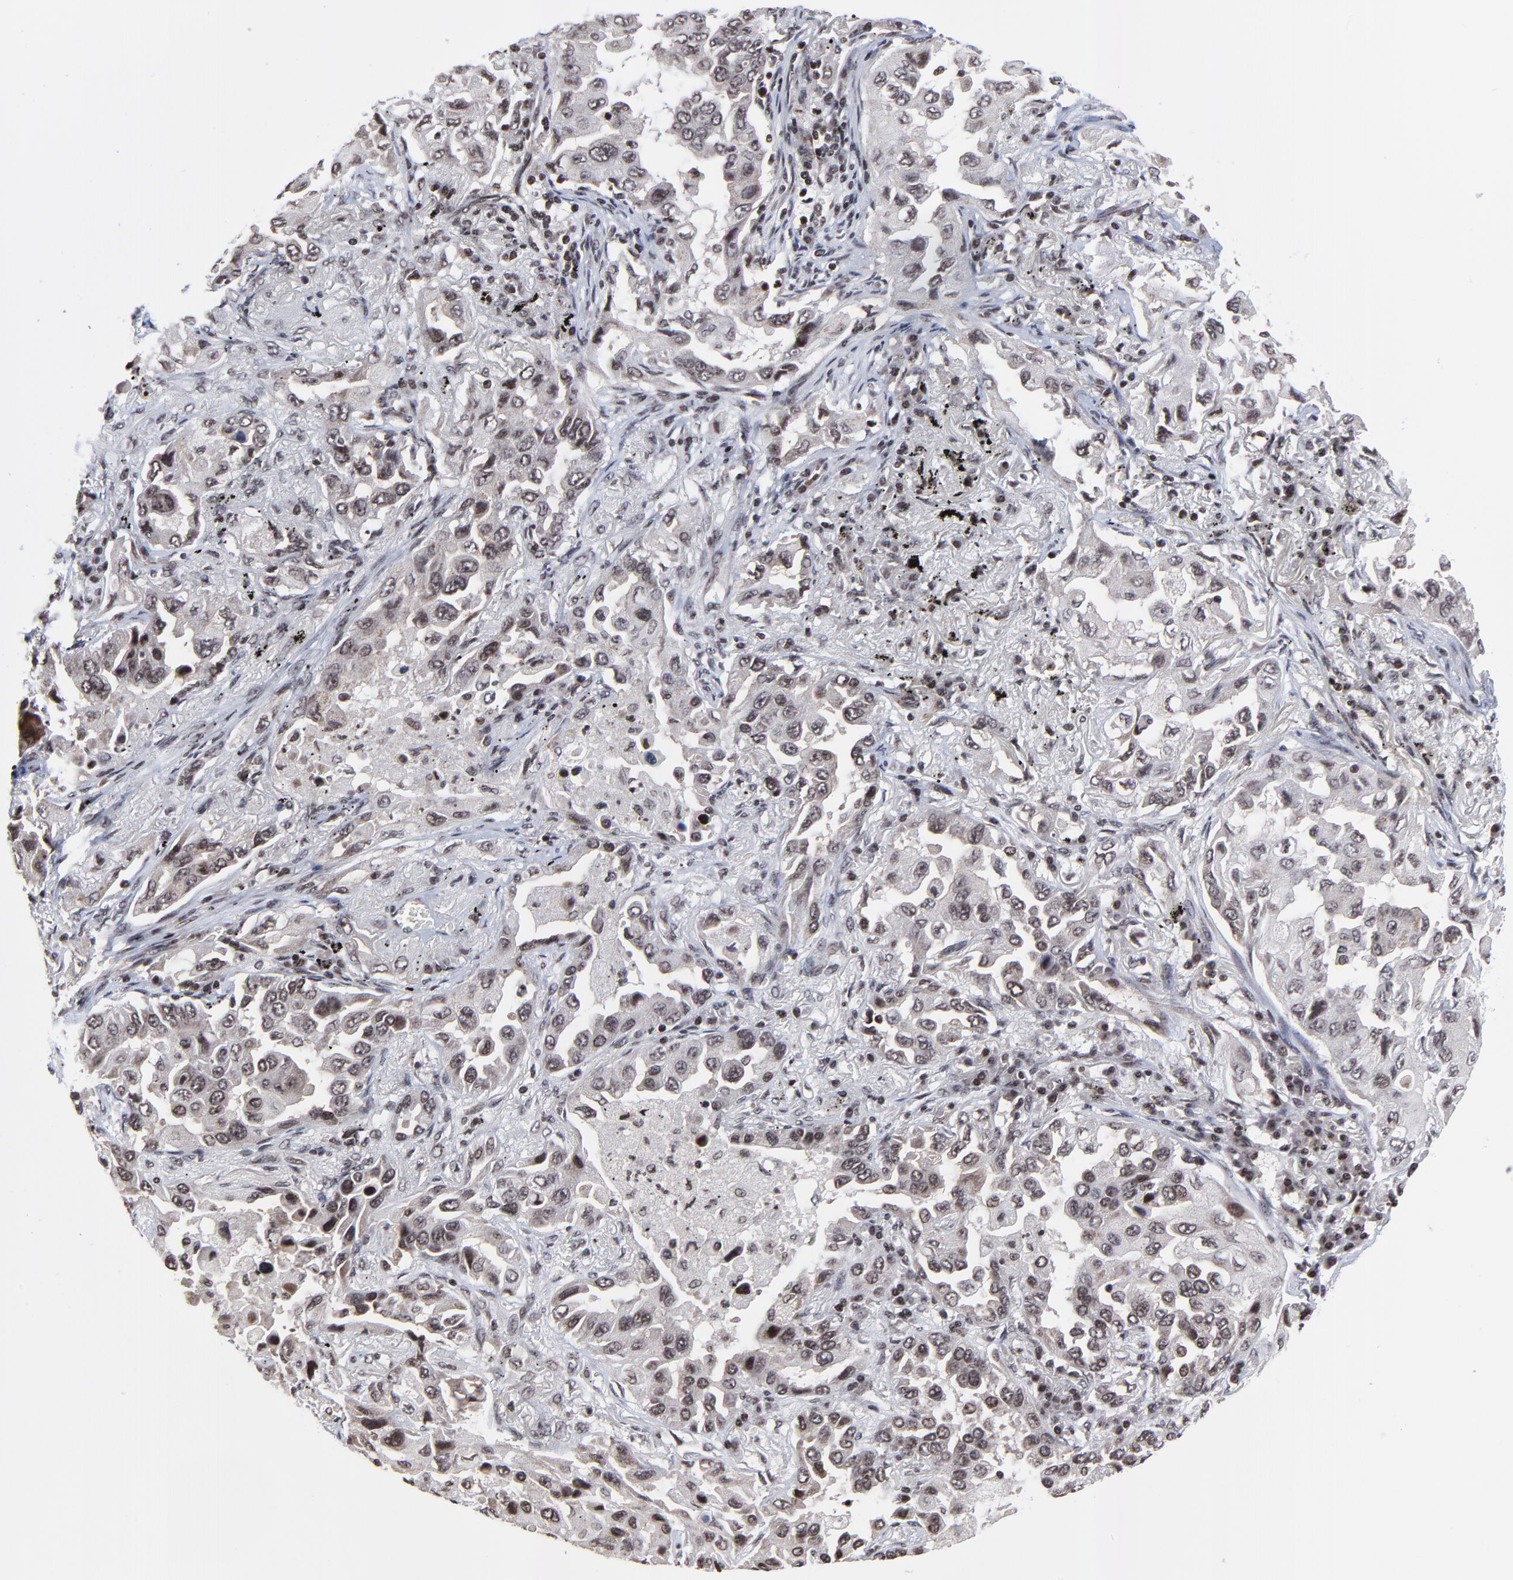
{"staining": {"intensity": "moderate", "quantity": ">75%", "location": "nuclear"}, "tissue": "lung cancer", "cell_type": "Tumor cells", "image_type": "cancer", "snomed": [{"axis": "morphology", "description": "Adenocarcinoma, NOS"}, {"axis": "topography", "description": "Lung"}], "caption": "This is an image of immunohistochemistry staining of lung cancer, which shows moderate expression in the nuclear of tumor cells.", "gene": "ZNF777", "patient": {"sex": "female", "age": 65}}